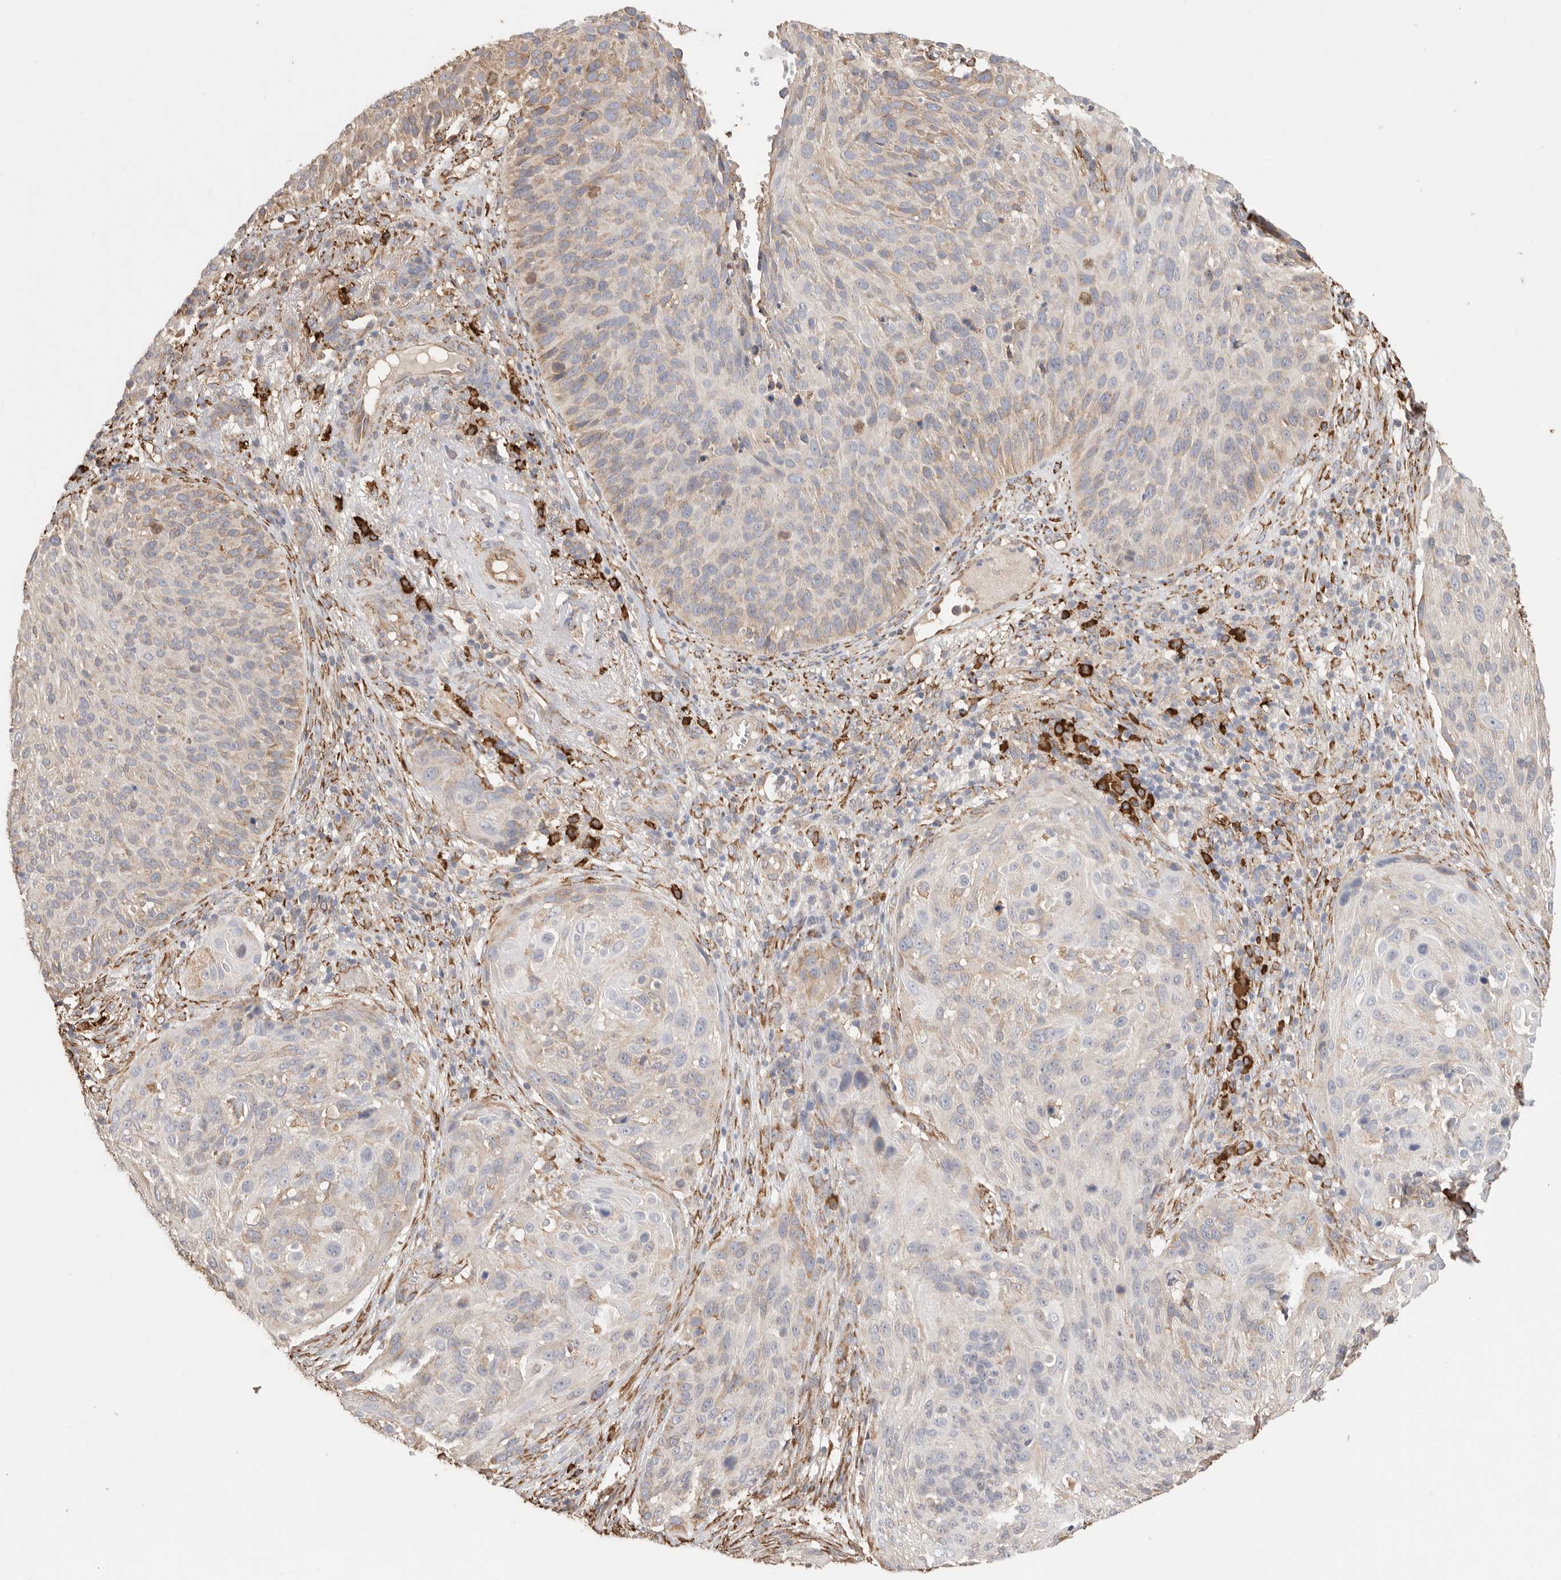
{"staining": {"intensity": "weak", "quantity": "25%-75%", "location": "cytoplasmic/membranous"}, "tissue": "cervical cancer", "cell_type": "Tumor cells", "image_type": "cancer", "snomed": [{"axis": "morphology", "description": "Squamous cell carcinoma, NOS"}, {"axis": "topography", "description": "Cervix"}], "caption": "Protein staining by immunohistochemistry (IHC) reveals weak cytoplasmic/membranous expression in approximately 25%-75% of tumor cells in cervical cancer (squamous cell carcinoma).", "gene": "BLOC1S5", "patient": {"sex": "female", "age": 74}}